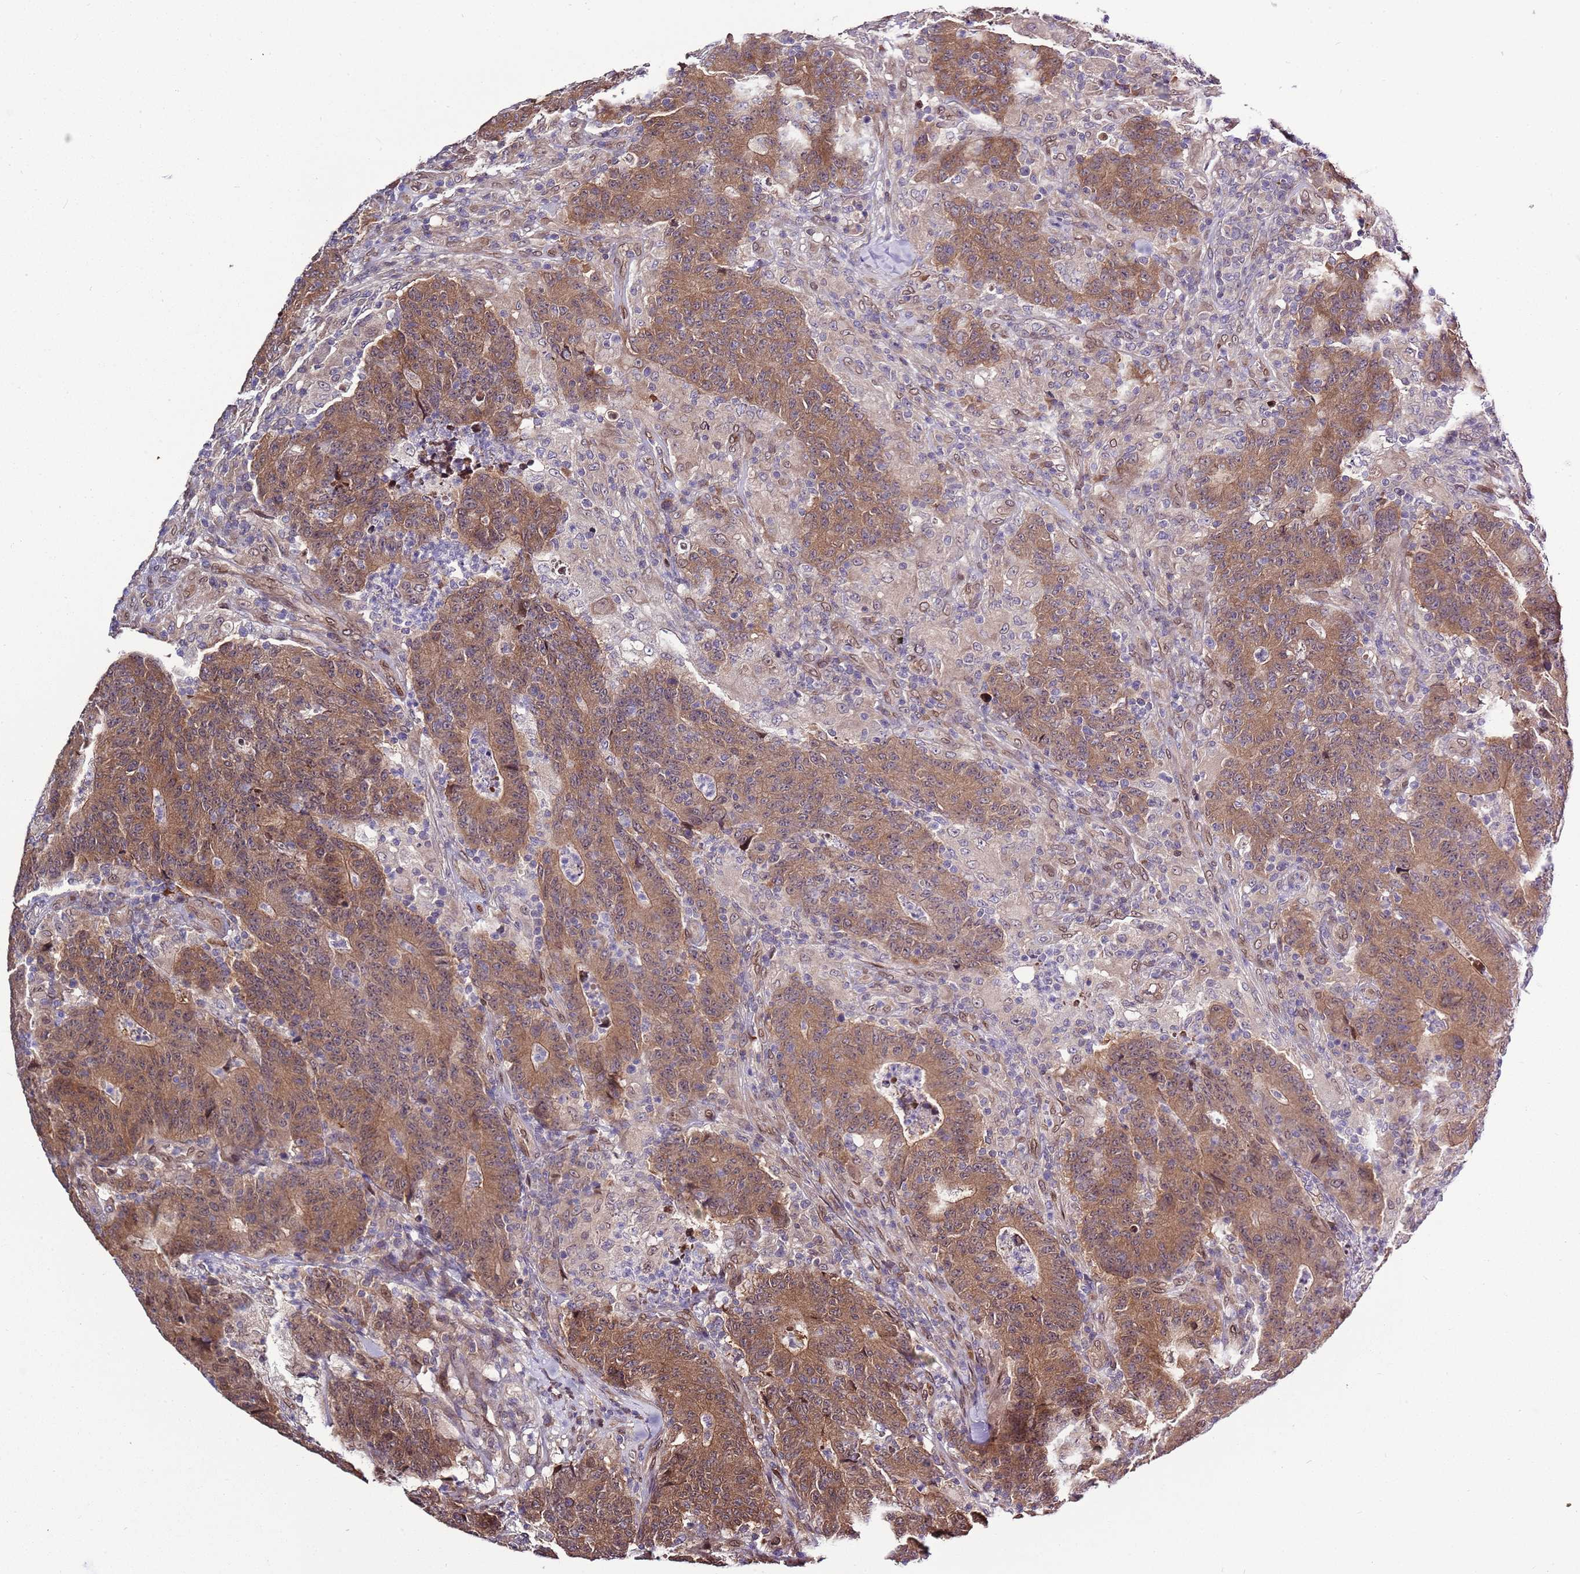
{"staining": {"intensity": "moderate", "quantity": ">75%", "location": "cytoplasmic/membranous,nuclear"}, "tissue": "colorectal cancer", "cell_type": "Tumor cells", "image_type": "cancer", "snomed": [{"axis": "morphology", "description": "Adenocarcinoma, NOS"}, {"axis": "topography", "description": "Colon"}], "caption": "The image displays a brown stain indicating the presence of a protein in the cytoplasmic/membranous and nuclear of tumor cells in adenocarcinoma (colorectal). (brown staining indicates protein expression, while blue staining denotes nuclei).", "gene": "ZNF665", "patient": {"sex": "female", "age": 75}}